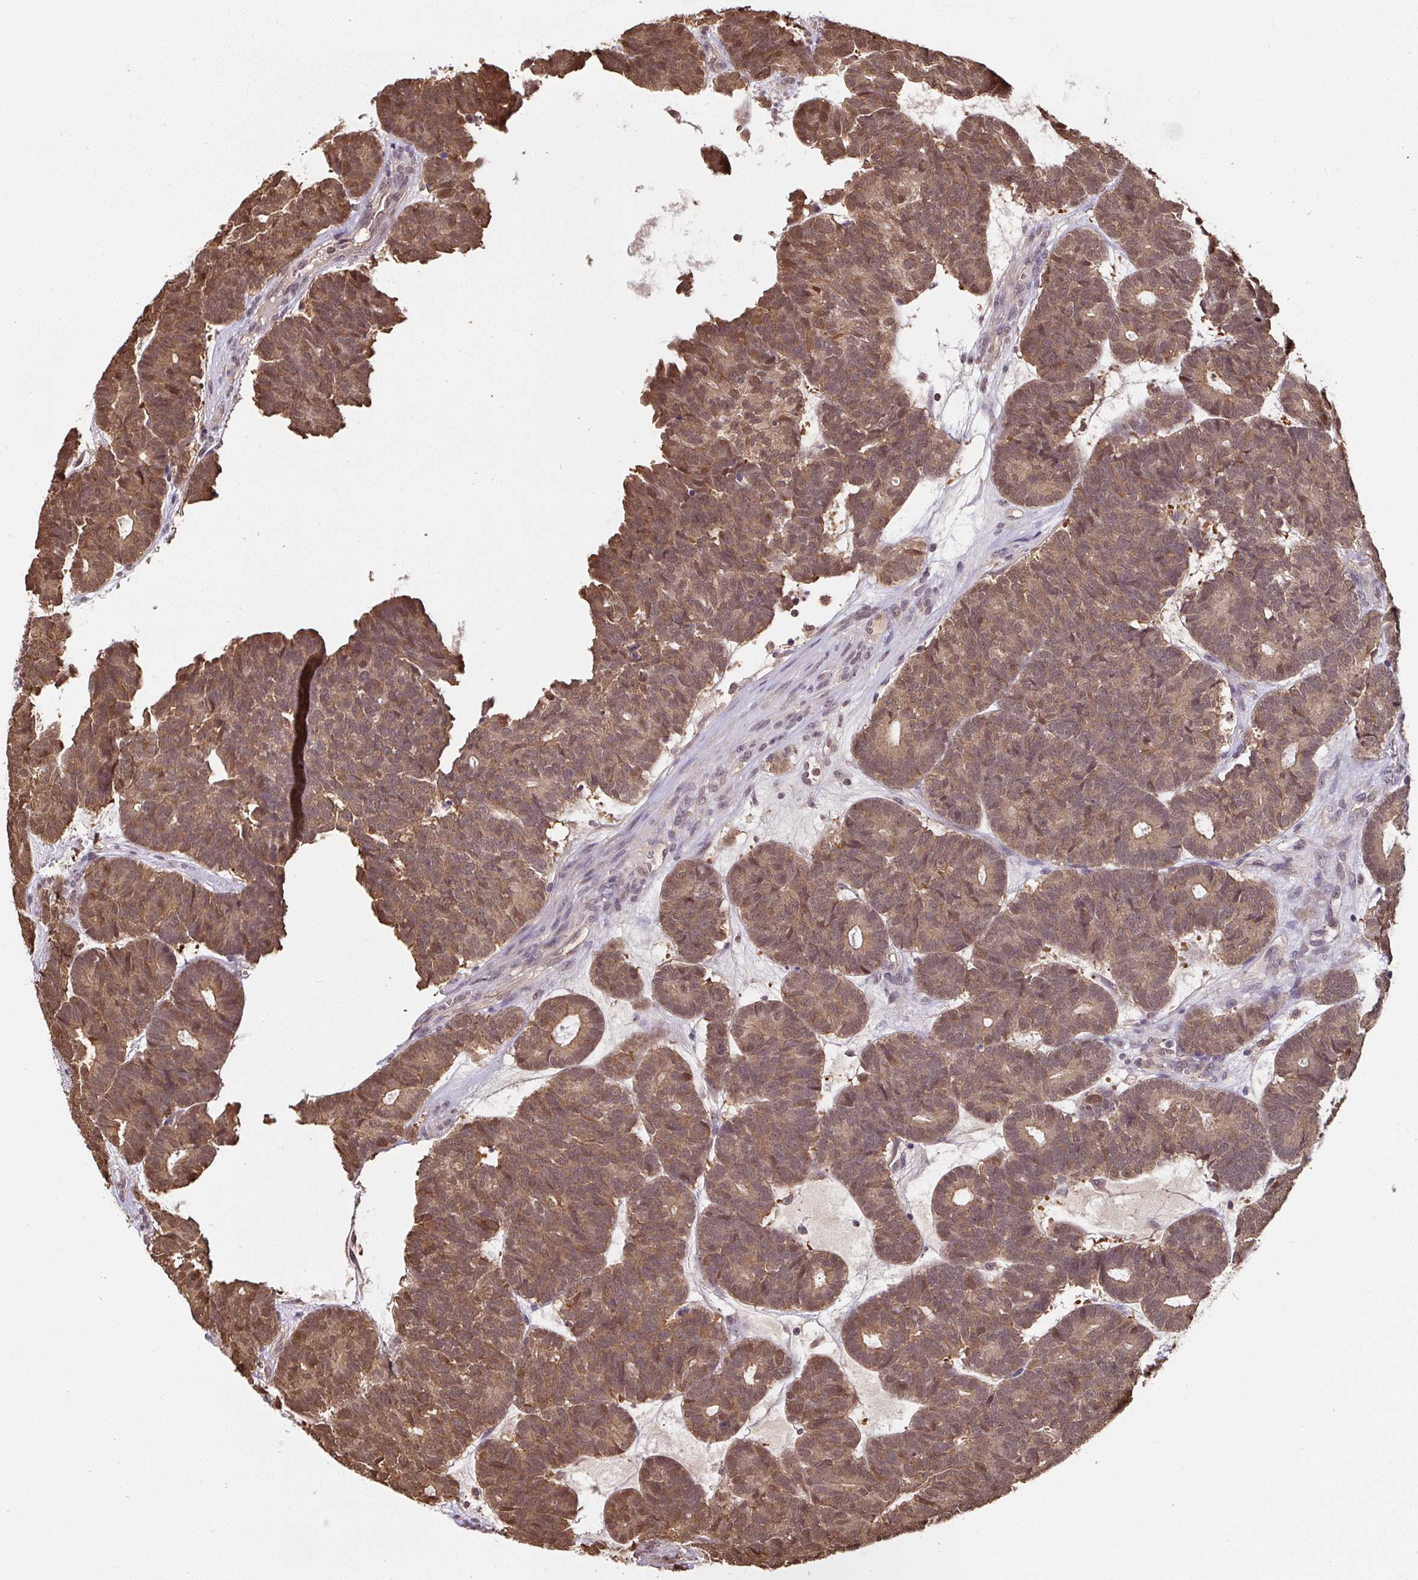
{"staining": {"intensity": "moderate", "quantity": ">75%", "location": "cytoplasmic/membranous,nuclear"}, "tissue": "head and neck cancer", "cell_type": "Tumor cells", "image_type": "cancer", "snomed": [{"axis": "morphology", "description": "Adenocarcinoma, NOS"}, {"axis": "topography", "description": "Head-Neck"}], "caption": "The photomicrograph displays immunohistochemical staining of adenocarcinoma (head and neck). There is moderate cytoplasmic/membranous and nuclear positivity is identified in about >75% of tumor cells.", "gene": "ST13", "patient": {"sex": "female", "age": 81}}